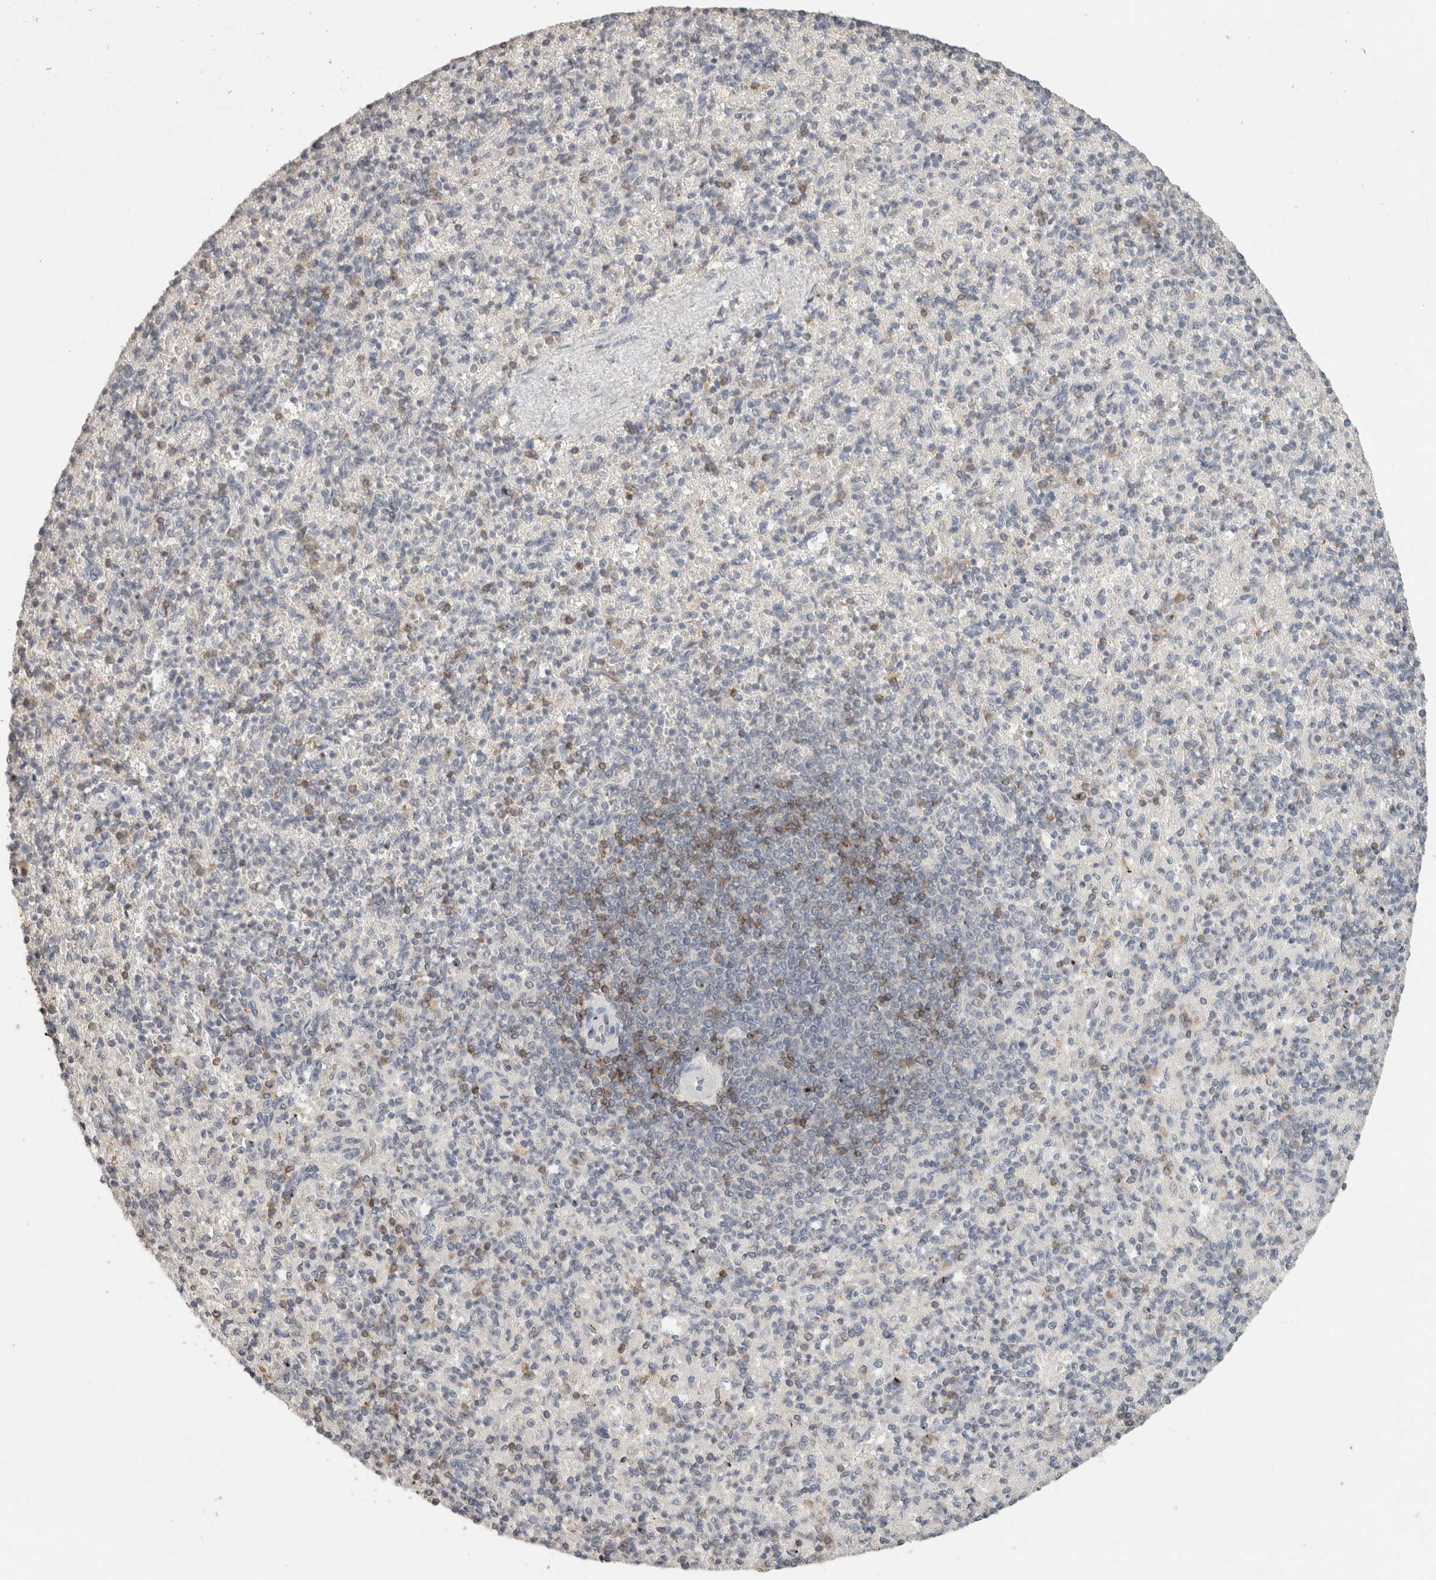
{"staining": {"intensity": "moderate", "quantity": "<25%", "location": "cytoplasmic/membranous"}, "tissue": "spleen", "cell_type": "Cells in red pulp", "image_type": "normal", "snomed": [{"axis": "morphology", "description": "Normal tissue, NOS"}, {"axis": "topography", "description": "Spleen"}], "caption": "Immunohistochemistry (IHC) staining of normal spleen, which shows low levels of moderate cytoplasmic/membranous staining in approximately <25% of cells in red pulp indicating moderate cytoplasmic/membranous protein positivity. The staining was performed using DAB (3,3'-diaminobenzidine) (brown) for protein detection and nuclei were counterstained in hematoxylin (blue).", "gene": "TRAT1", "patient": {"sex": "female", "age": 74}}